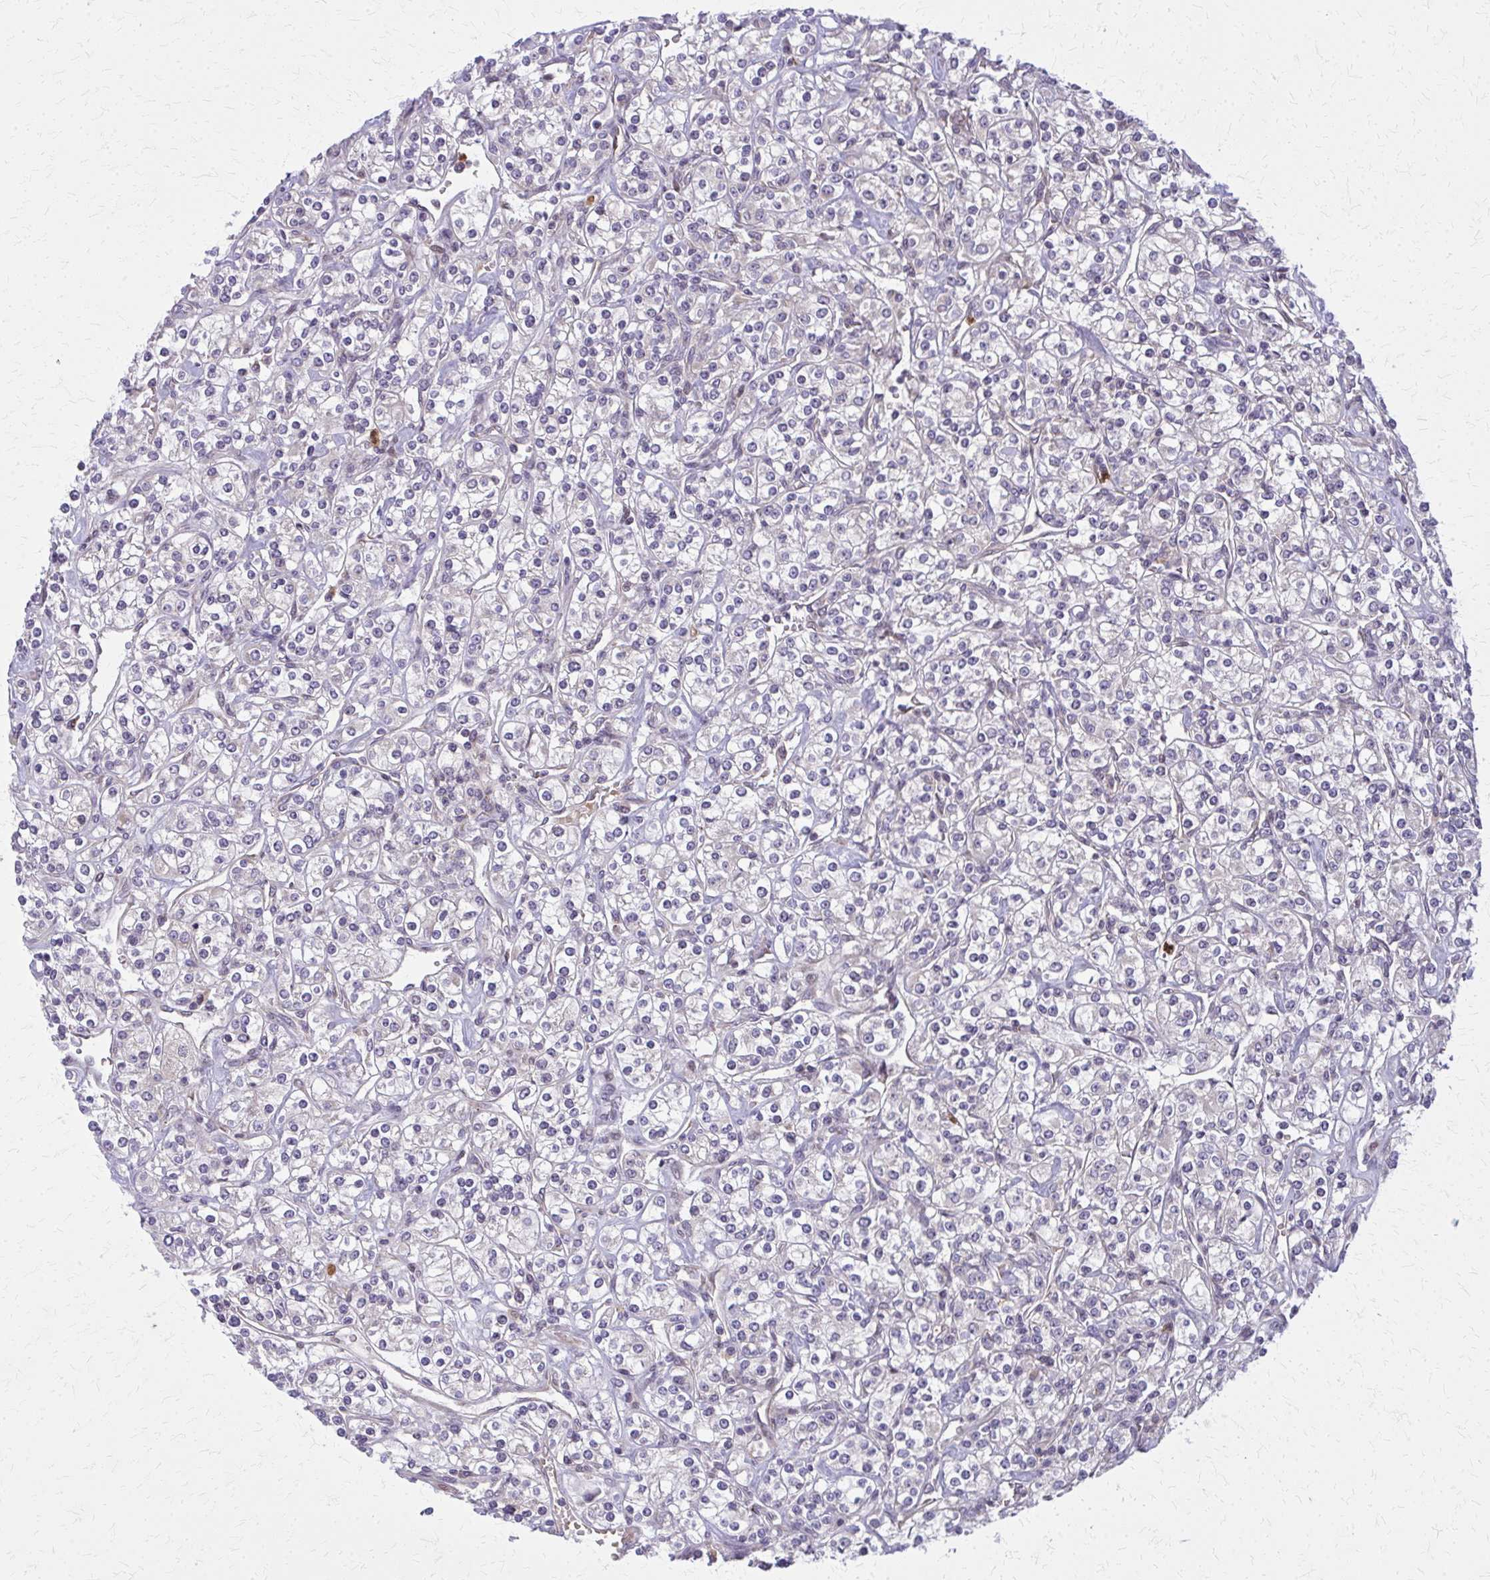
{"staining": {"intensity": "negative", "quantity": "none", "location": "none"}, "tissue": "renal cancer", "cell_type": "Tumor cells", "image_type": "cancer", "snomed": [{"axis": "morphology", "description": "Adenocarcinoma, NOS"}, {"axis": "topography", "description": "Kidney"}], "caption": "This is an immunohistochemistry (IHC) histopathology image of renal cancer (adenocarcinoma). There is no staining in tumor cells.", "gene": "MCCC1", "patient": {"sex": "male", "age": 77}}